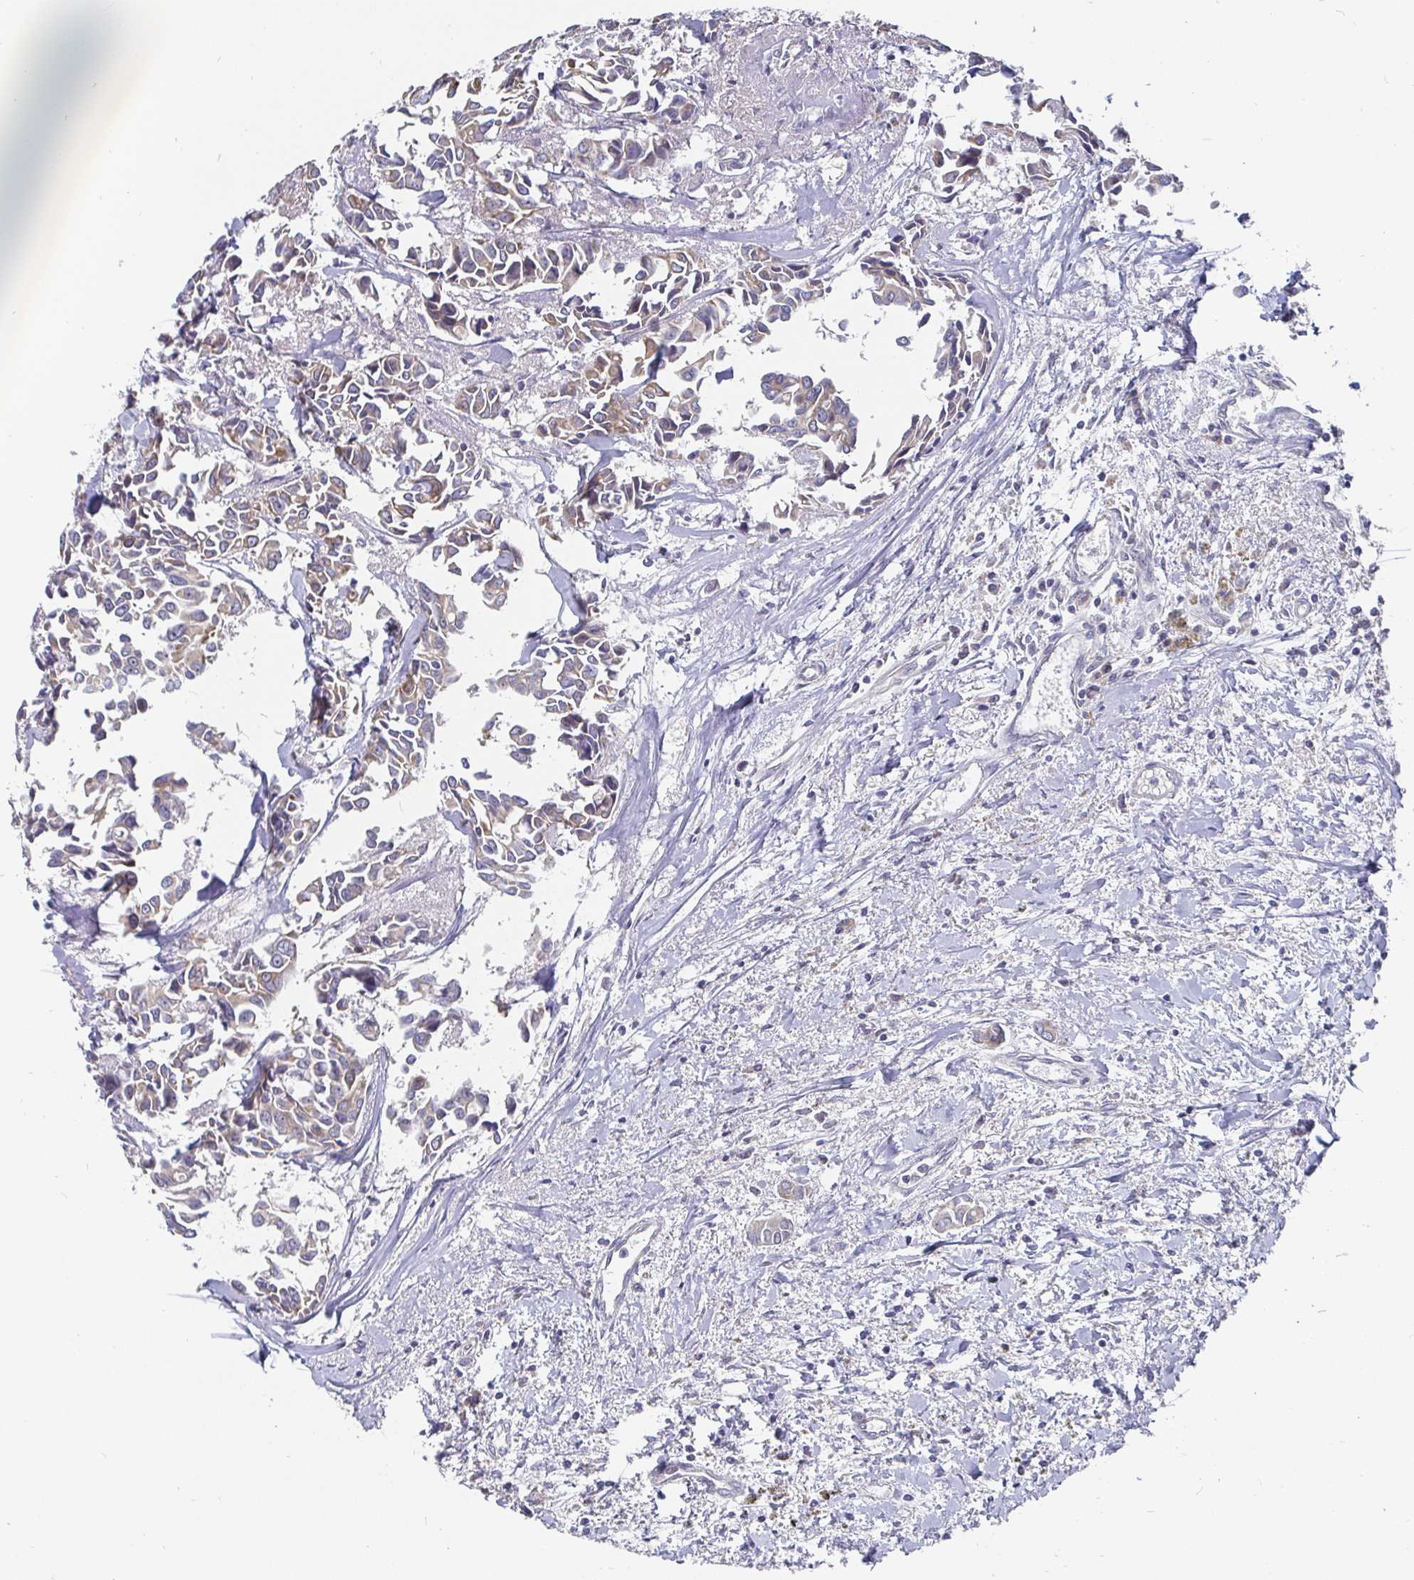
{"staining": {"intensity": "weak", "quantity": "25%-75%", "location": "cytoplasmic/membranous"}, "tissue": "breast cancer", "cell_type": "Tumor cells", "image_type": "cancer", "snomed": [{"axis": "morphology", "description": "Duct carcinoma"}, {"axis": "topography", "description": "Breast"}], "caption": "Immunohistochemistry image of human invasive ductal carcinoma (breast) stained for a protein (brown), which reveals low levels of weak cytoplasmic/membranous positivity in about 25%-75% of tumor cells.", "gene": "PDF", "patient": {"sex": "female", "age": 54}}